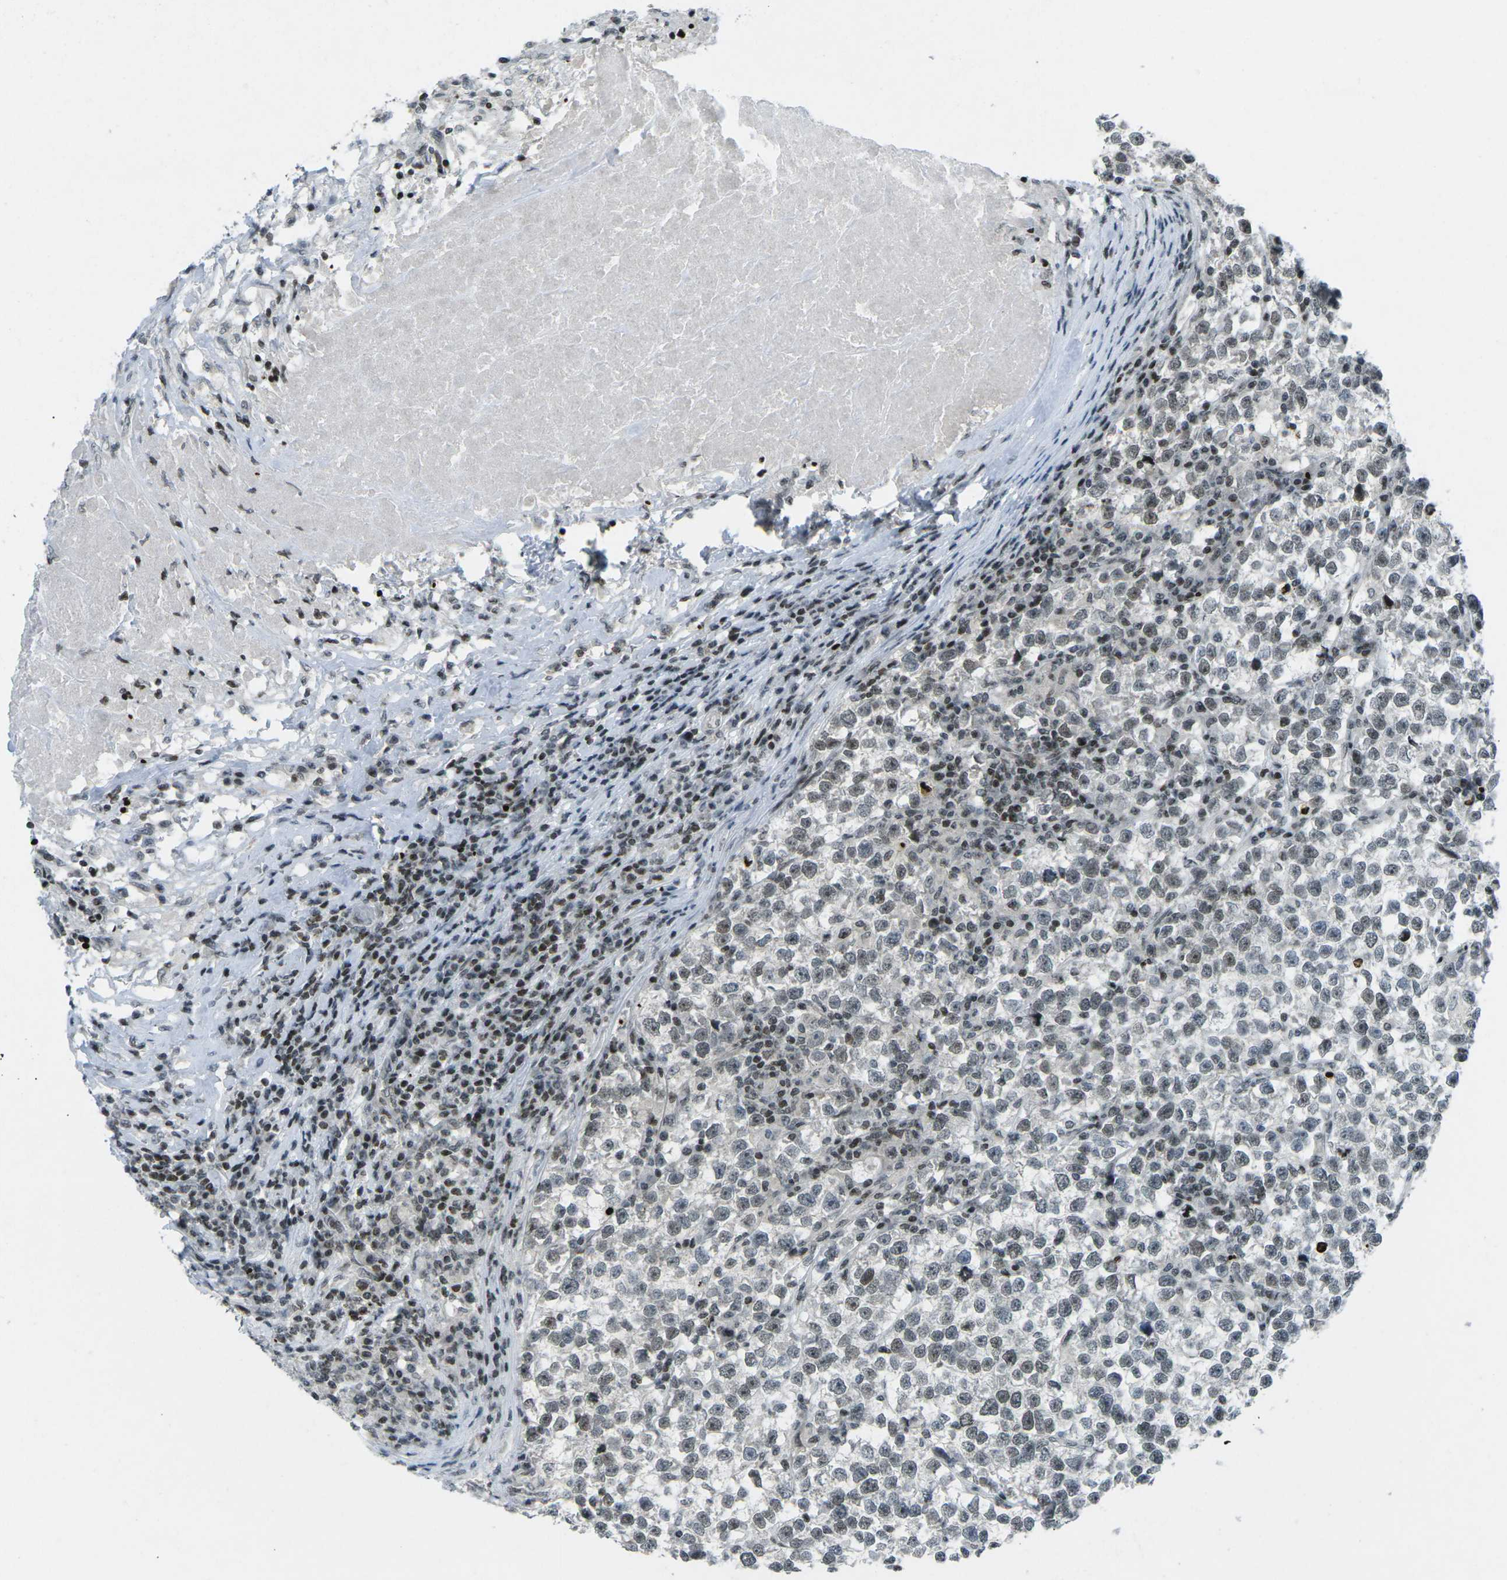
{"staining": {"intensity": "weak", "quantity": "25%-75%", "location": "nuclear"}, "tissue": "testis cancer", "cell_type": "Tumor cells", "image_type": "cancer", "snomed": [{"axis": "morphology", "description": "Normal tissue, NOS"}, {"axis": "morphology", "description": "Seminoma, NOS"}, {"axis": "topography", "description": "Testis"}], "caption": "High-power microscopy captured an immunohistochemistry image of seminoma (testis), revealing weak nuclear staining in approximately 25%-75% of tumor cells.", "gene": "EME1", "patient": {"sex": "male", "age": 43}}